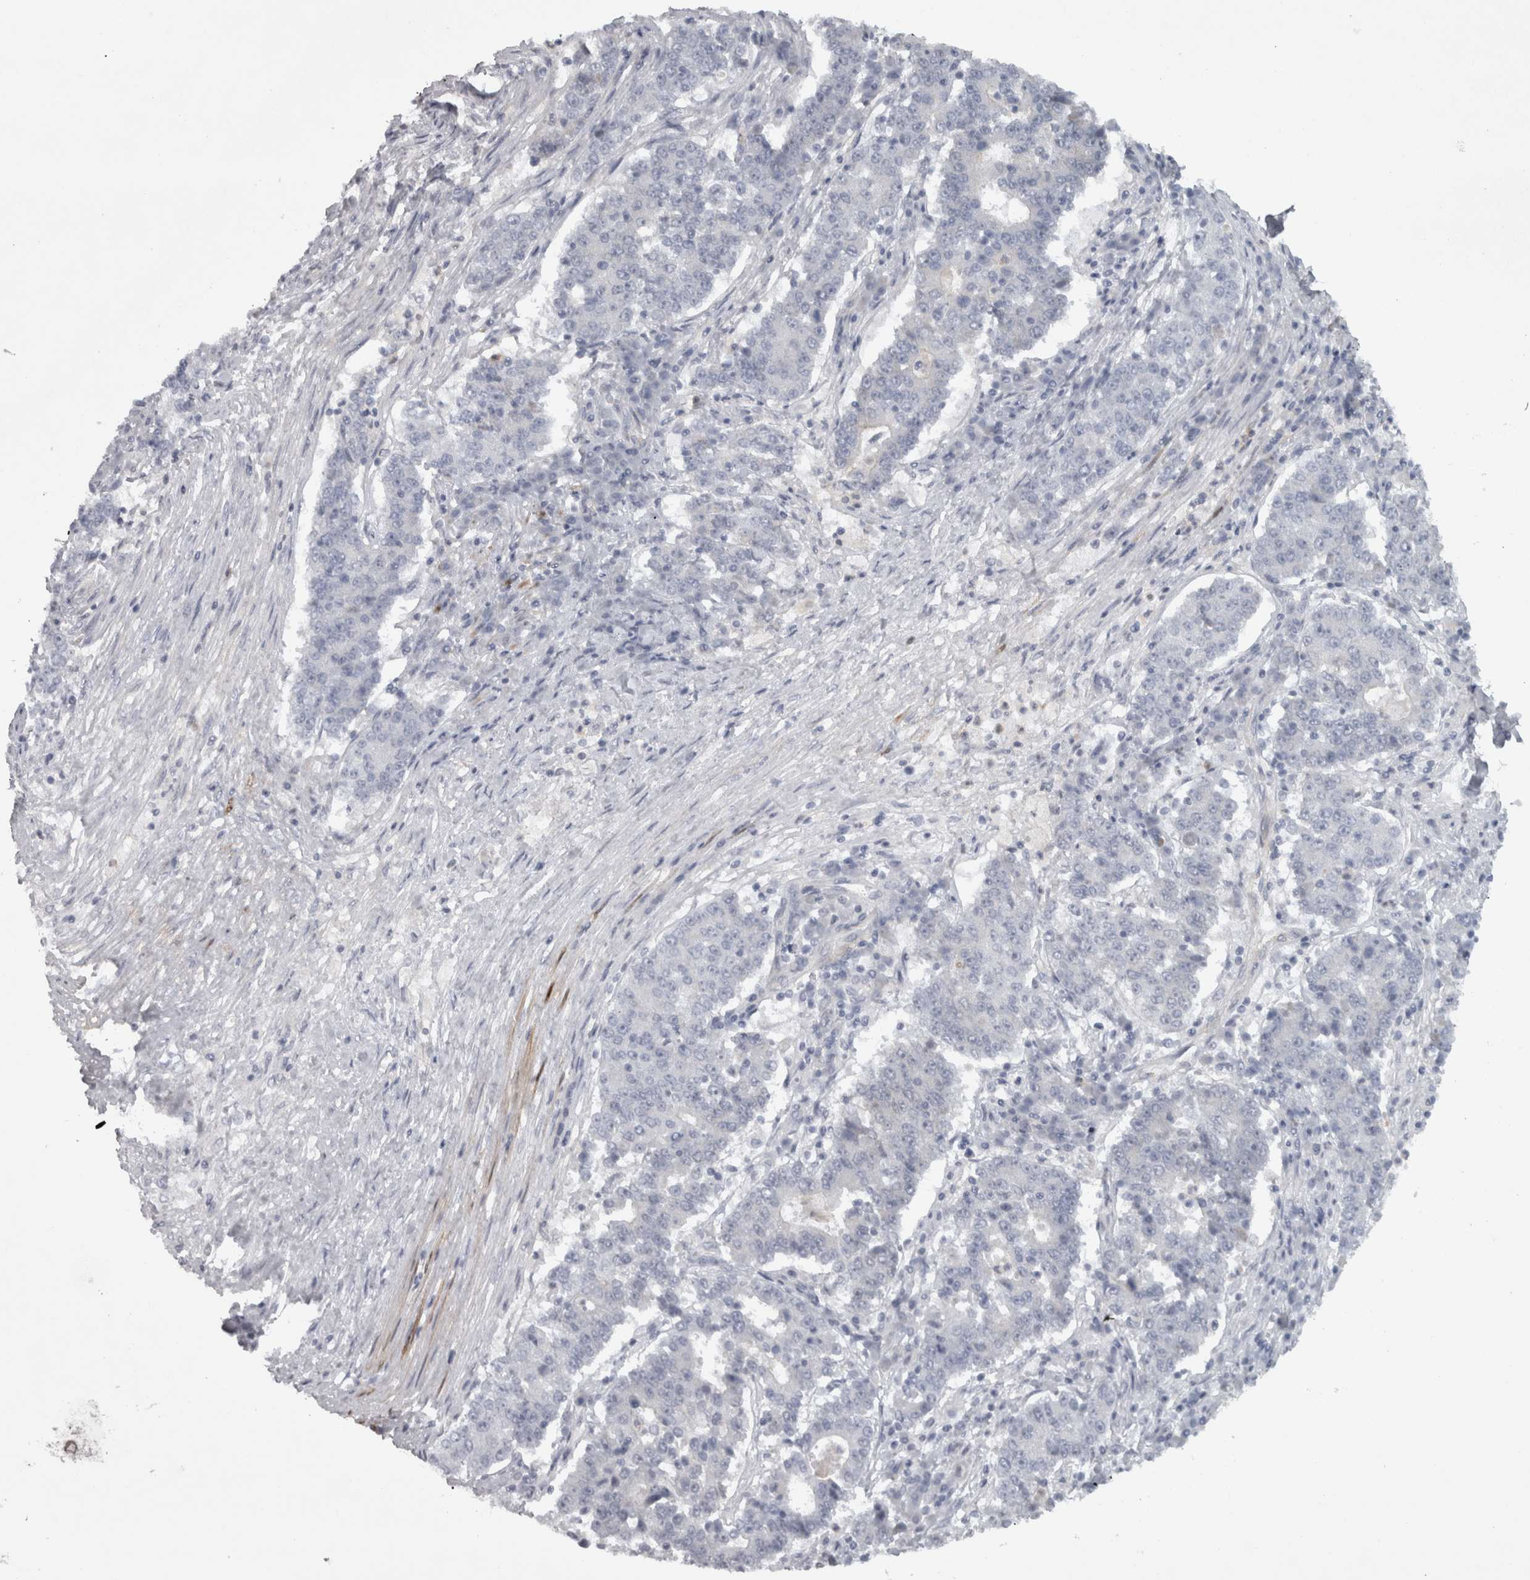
{"staining": {"intensity": "negative", "quantity": "none", "location": "none"}, "tissue": "stomach cancer", "cell_type": "Tumor cells", "image_type": "cancer", "snomed": [{"axis": "morphology", "description": "Adenocarcinoma, NOS"}, {"axis": "topography", "description": "Stomach"}], "caption": "Immunohistochemistry (IHC) of human stomach cancer (adenocarcinoma) reveals no staining in tumor cells.", "gene": "PPP1R12B", "patient": {"sex": "male", "age": 59}}